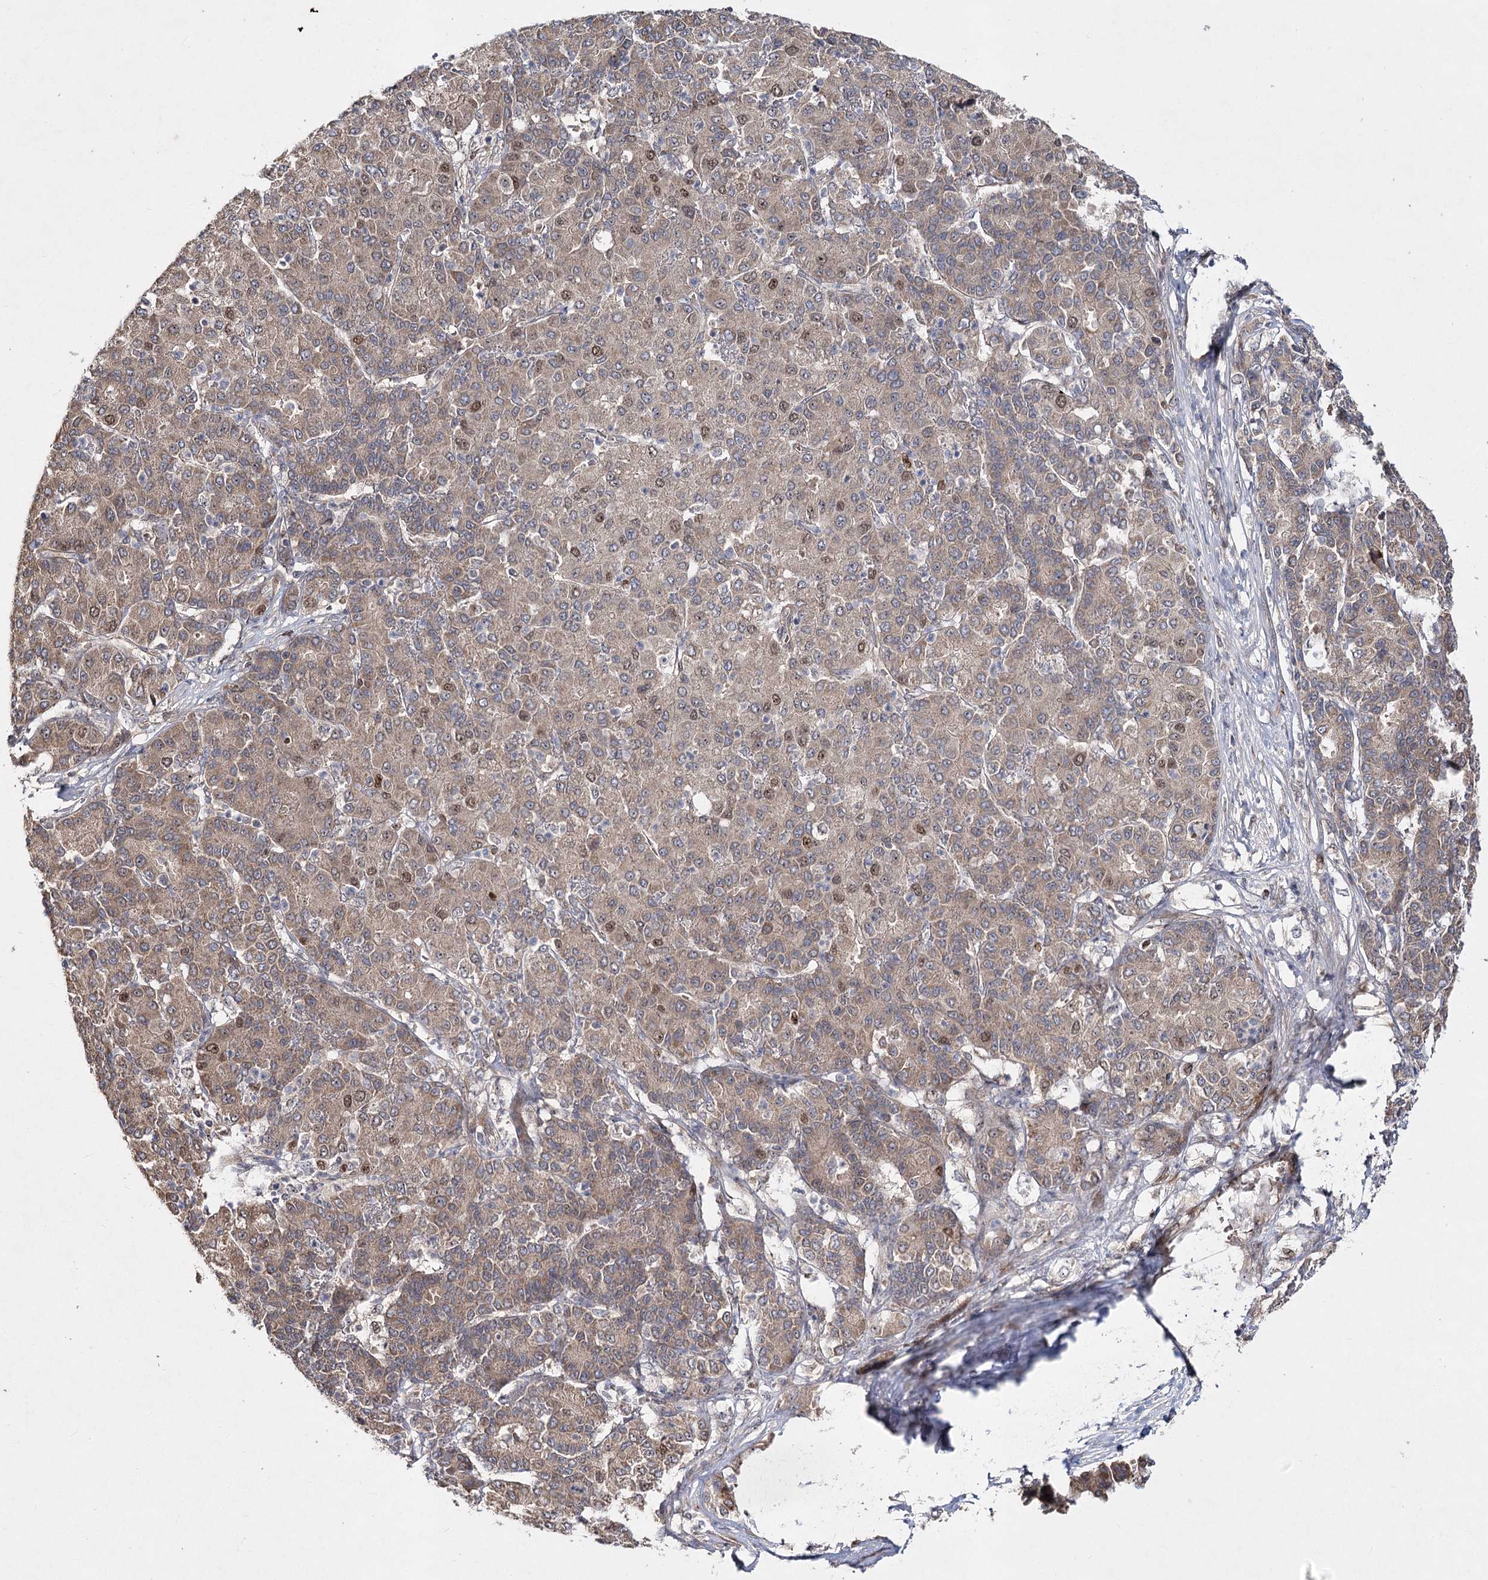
{"staining": {"intensity": "moderate", "quantity": "<25%", "location": "cytoplasmic/membranous,nuclear"}, "tissue": "liver cancer", "cell_type": "Tumor cells", "image_type": "cancer", "snomed": [{"axis": "morphology", "description": "Carcinoma, Hepatocellular, NOS"}, {"axis": "topography", "description": "Liver"}], "caption": "Protein staining by IHC reveals moderate cytoplasmic/membranous and nuclear staining in approximately <25% of tumor cells in liver hepatocellular carcinoma.", "gene": "PIK3C2A", "patient": {"sex": "male", "age": 65}}